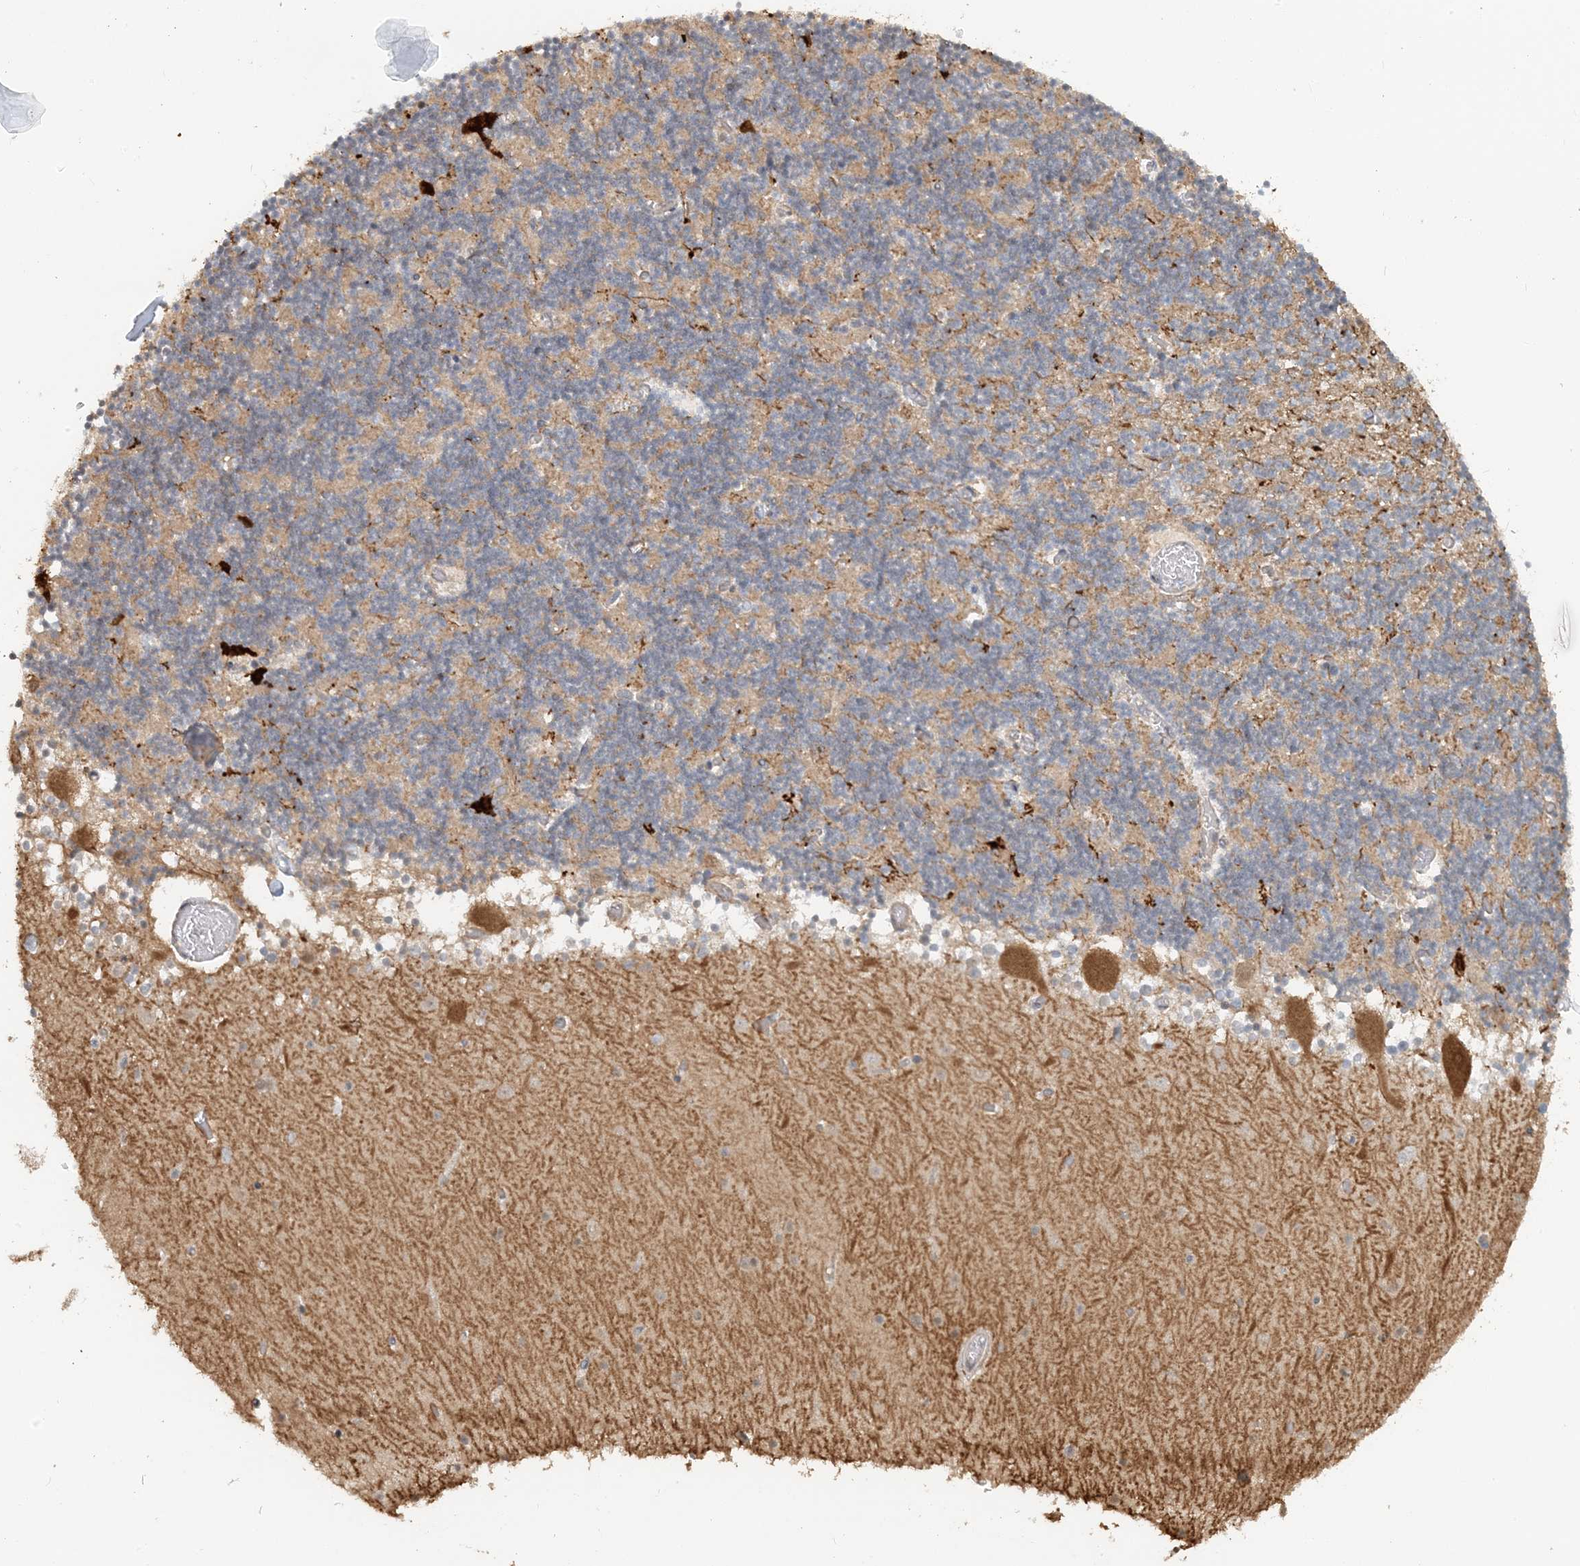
{"staining": {"intensity": "moderate", "quantity": "25%-75%", "location": "cytoplasmic/membranous"}, "tissue": "cerebellum", "cell_type": "Cells in granular layer", "image_type": "normal", "snomed": [{"axis": "morphology", "description": "Normal tissue, NOS"}, {"axis": "topography", "description": "Cerebellum"}], "caption": "A brown stain shows moderate cytoplasmic/membranous expression of a protein in cells in granular layer of normal human cerebellum. (DAB (3,3'-diaminobenzidine) IHC, brown staining for protein, blue staining for nuclei).", "gene": "ZCCHC4", "patient": {"sex": "female", "age": 28}}